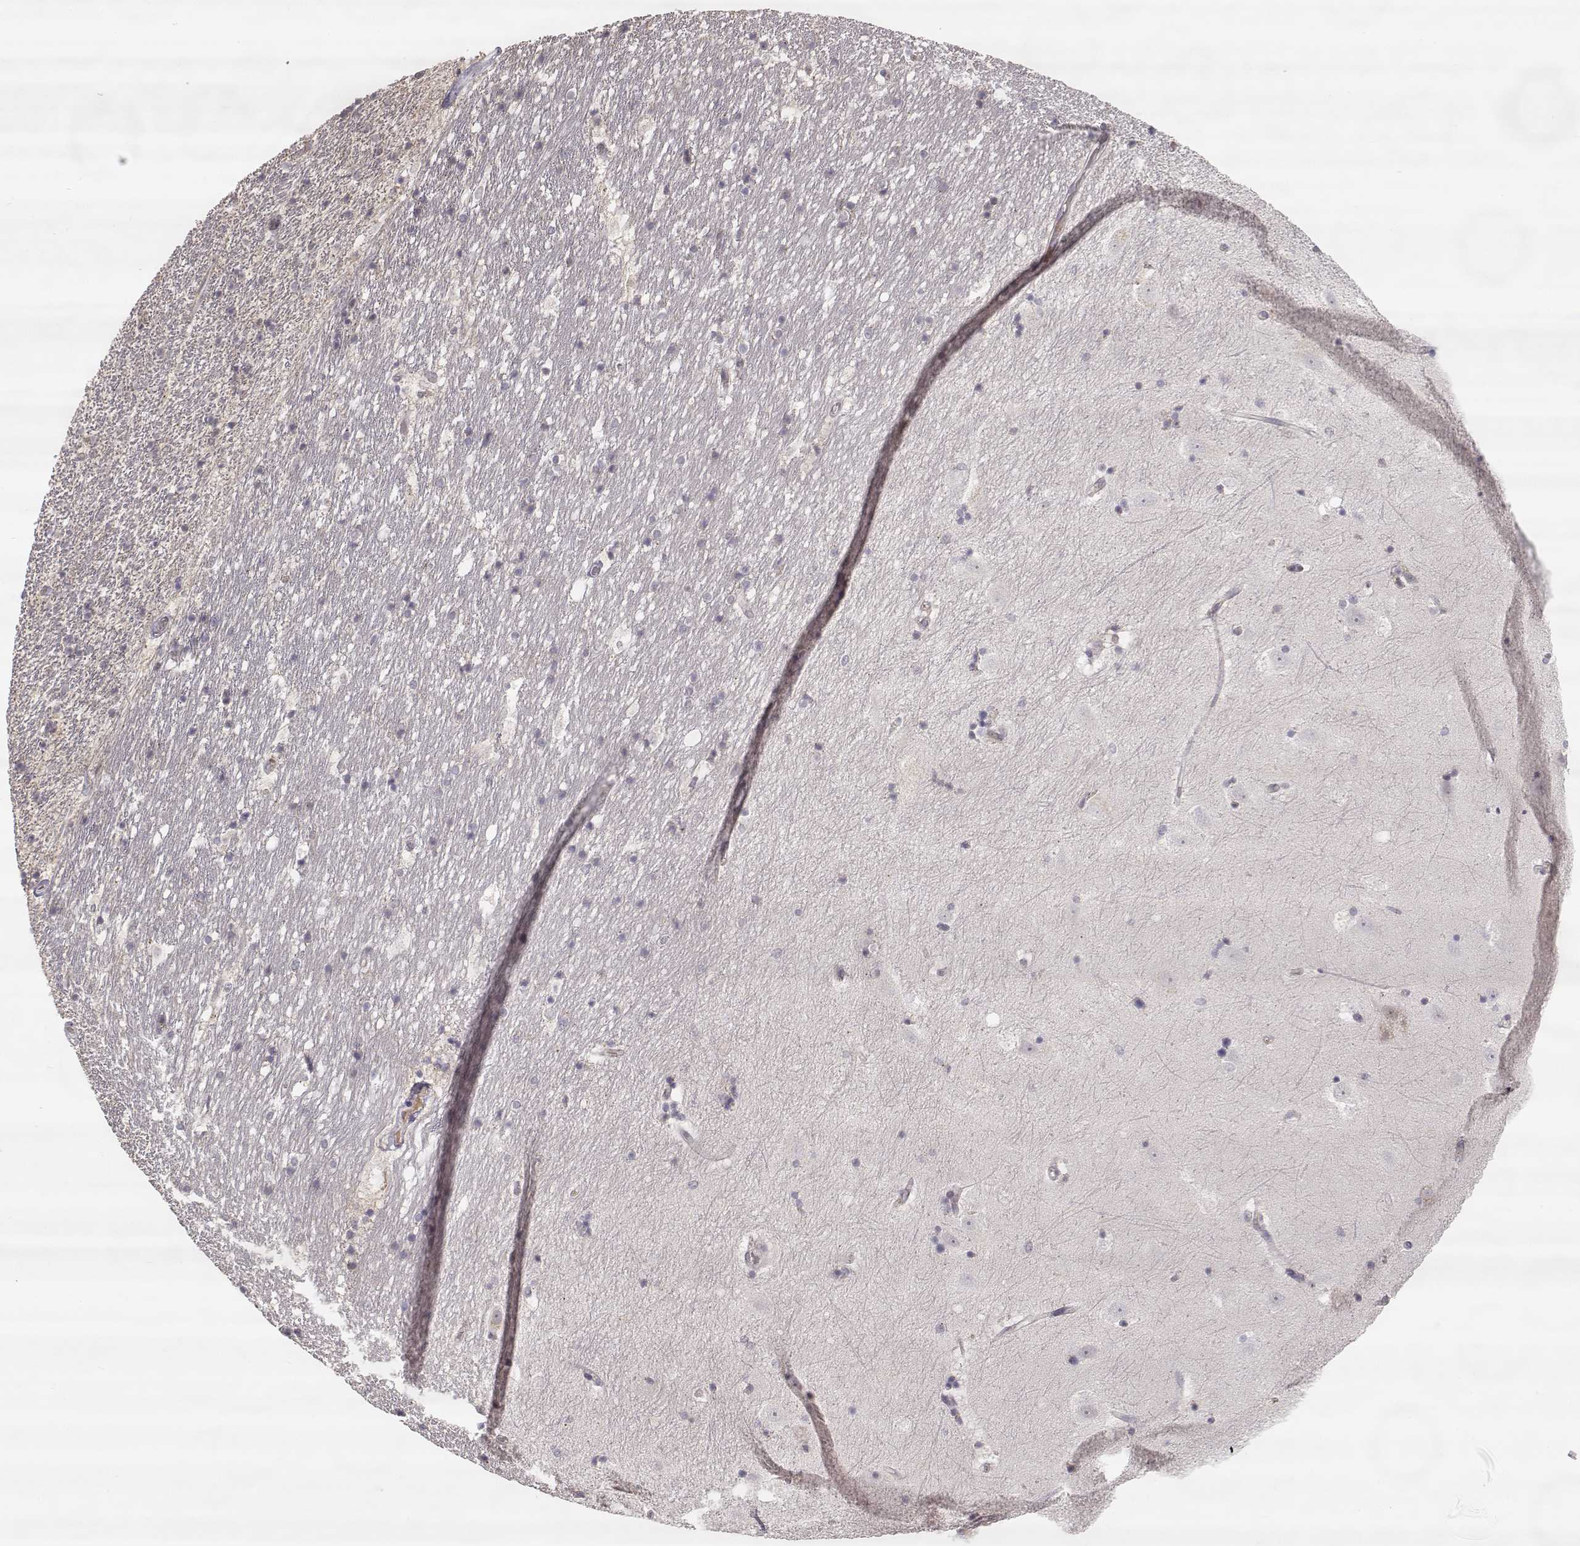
{"staining": {"intensity": "negative", "quantity": "none", "location": "none"}, "tissue": "hippocampus", "cell_type": "Glial cells", "image_type": "normal", "snomed": [{"axis": "morphology", "description": "Normal tissue, NOS"}, {"axis": "topography", "description": "Hippocampus"}], "caption": "Hippocampus stained for a protein using immunohistochemistry shows no staining glial cells.", "gene": "PNMT", "patient": {"sex": "male", "age": 49}}